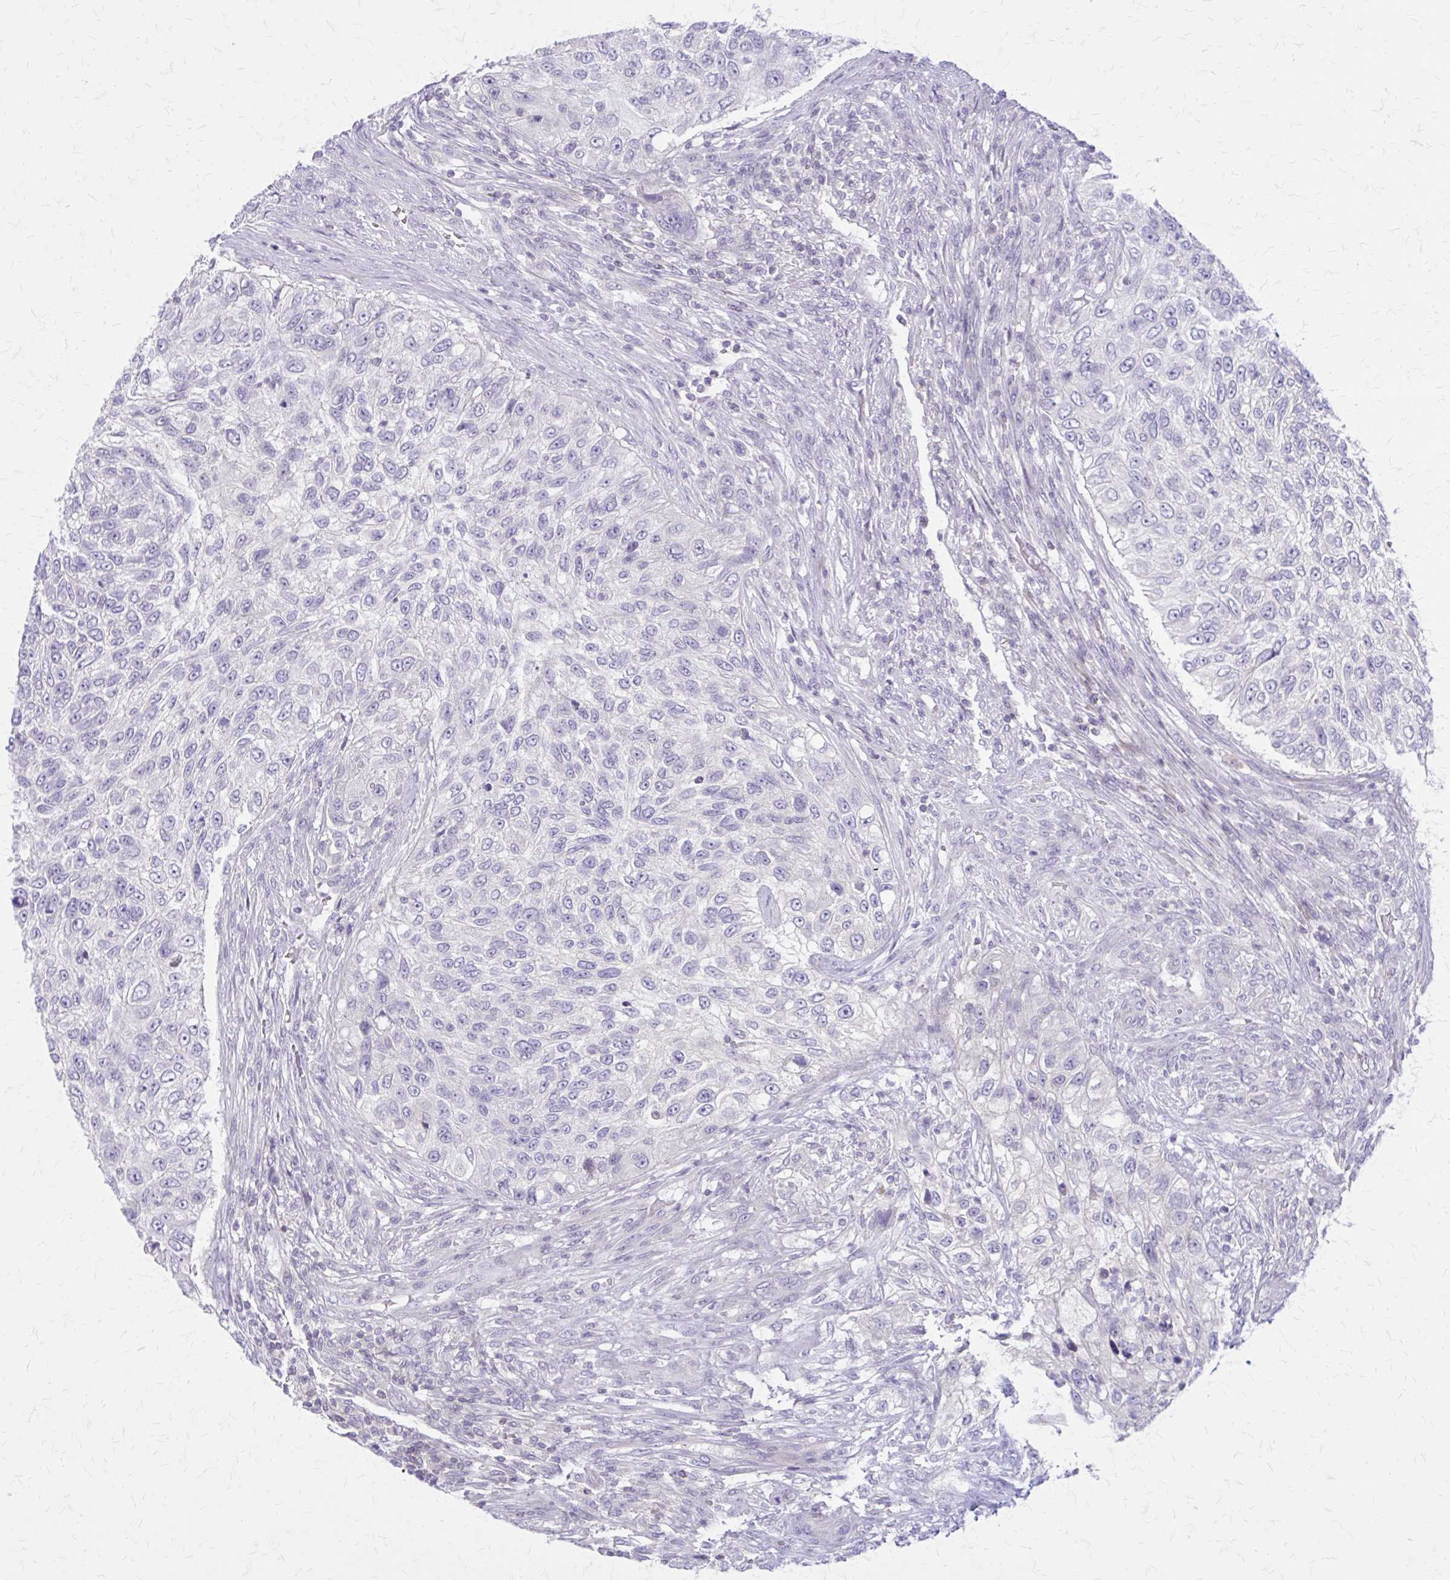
{"staining": {"intensity": "negative", "quantity": "none", "location": "none"}, "tissue": "urothelial cancer", "cell_type": "Tumor cells", "image_type": "cancer", "snomed": [{"axis": "morphology", "description": "Urothelial carcinoma, High grade"}, {"axis": "topography", "description": "Urinary bladder"}], "caption": "Photomicrograph shows no significant protein positivity in tumor cells of urothelial carcinoma (high-grade). (Brightfield microscopy of DAB (3,3'-diaminobenzidine) immunohistochemistry (IHC) at high magnification).", "gene": "PITPNM1", "patient": {"sex": "female", "age": 60}}